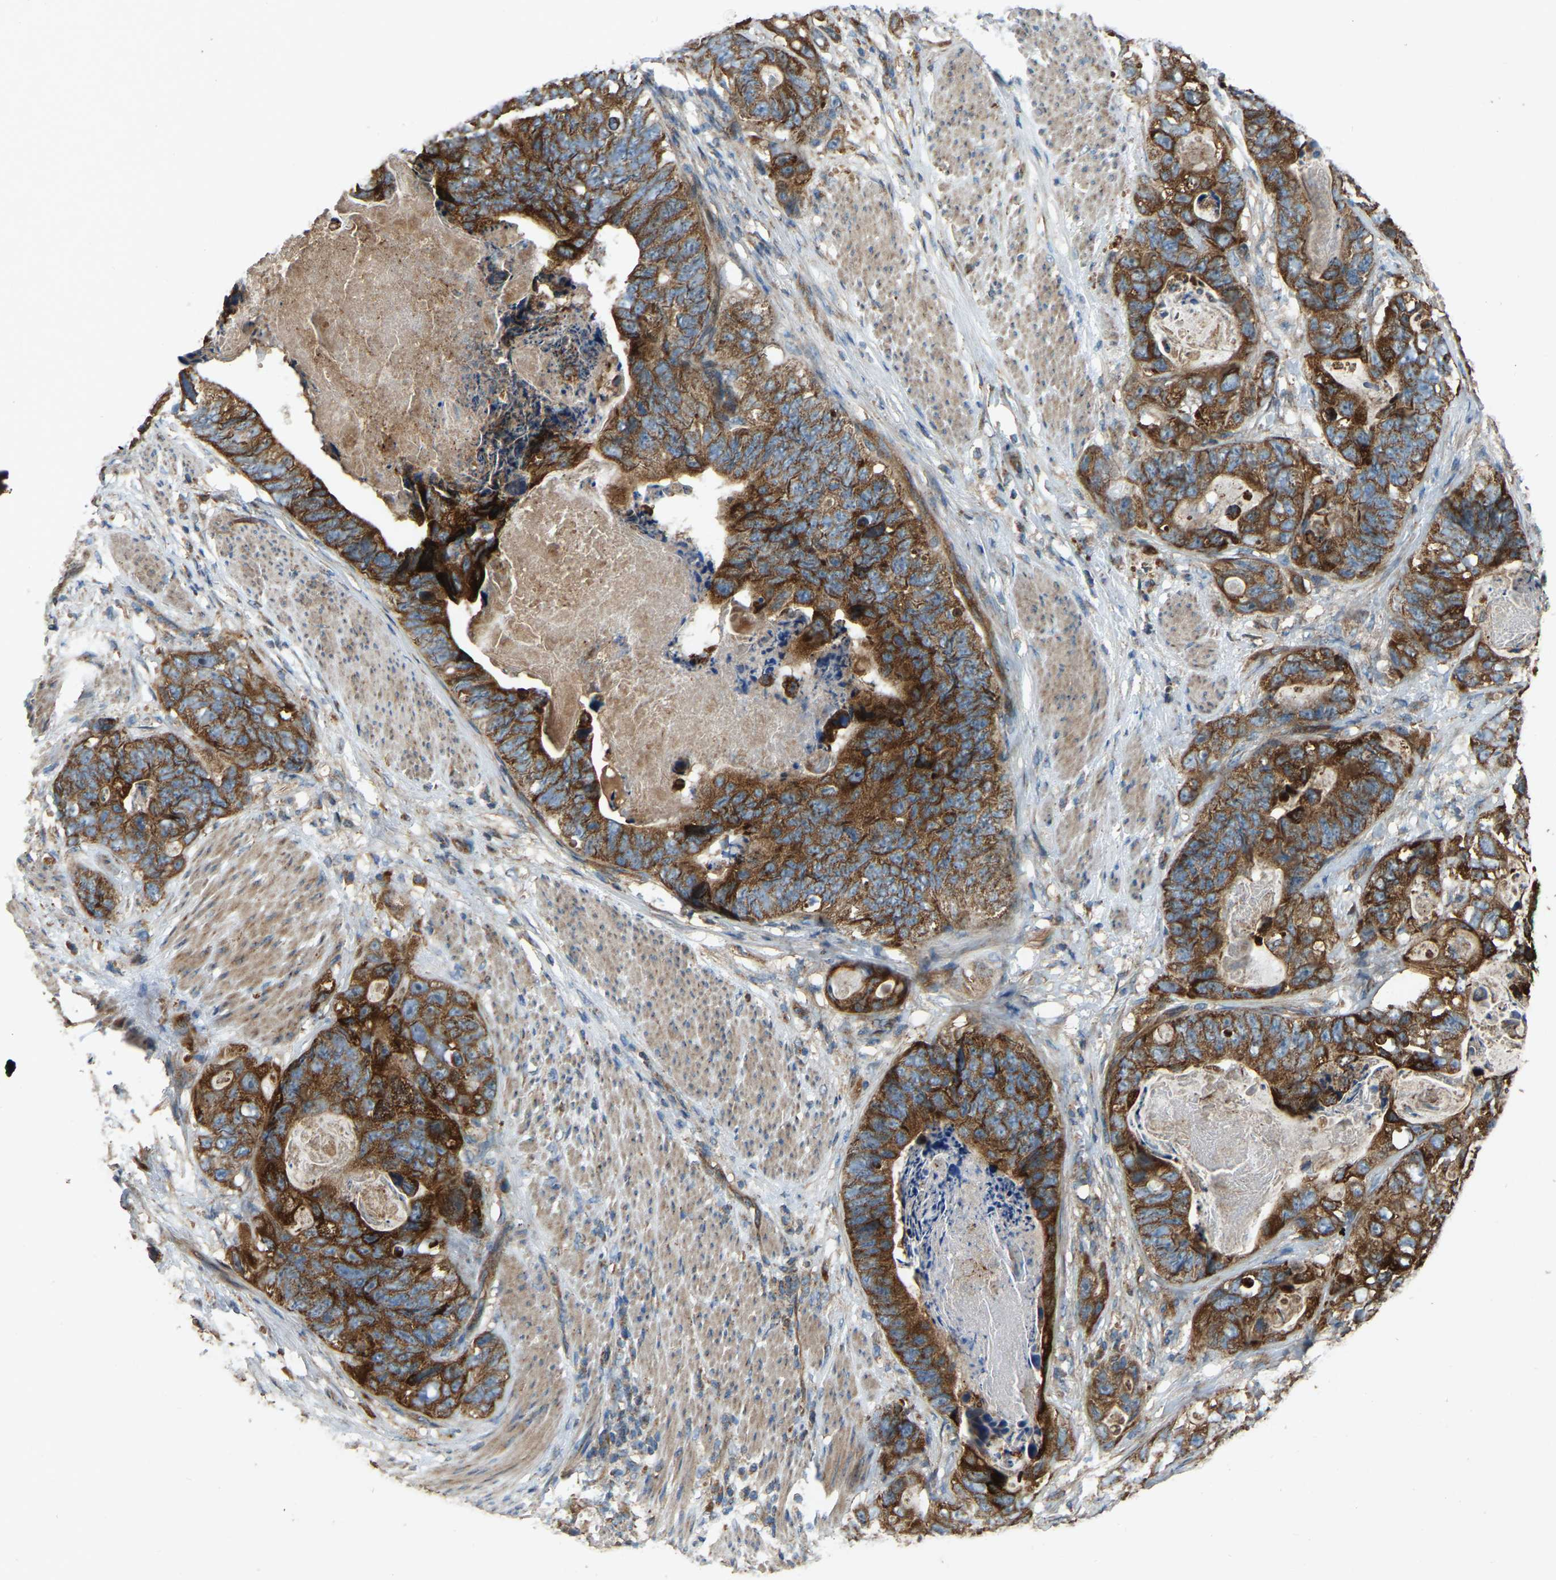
{"staining": {"intensity": "strong", "quantity": ">75%", "location": "cytoplasmic/membranous"}, "tissue": "stomach cancer", "cell_type": "Tumor cells", "image_type": "cancer", "snomed": [{"axis": "morphology", "description": "Adenocarcinoma, NOS"}, {"axis": "topography", "description": "Stomach"}], "caption": "A micrograph of adenocarcinoma (stomach) stained for a protein reveals strong cytoplasmic/membranous brown staining in tumor cells.", "gene": "SAMD9L", "patient": {"sex": "female", "age": 89}}